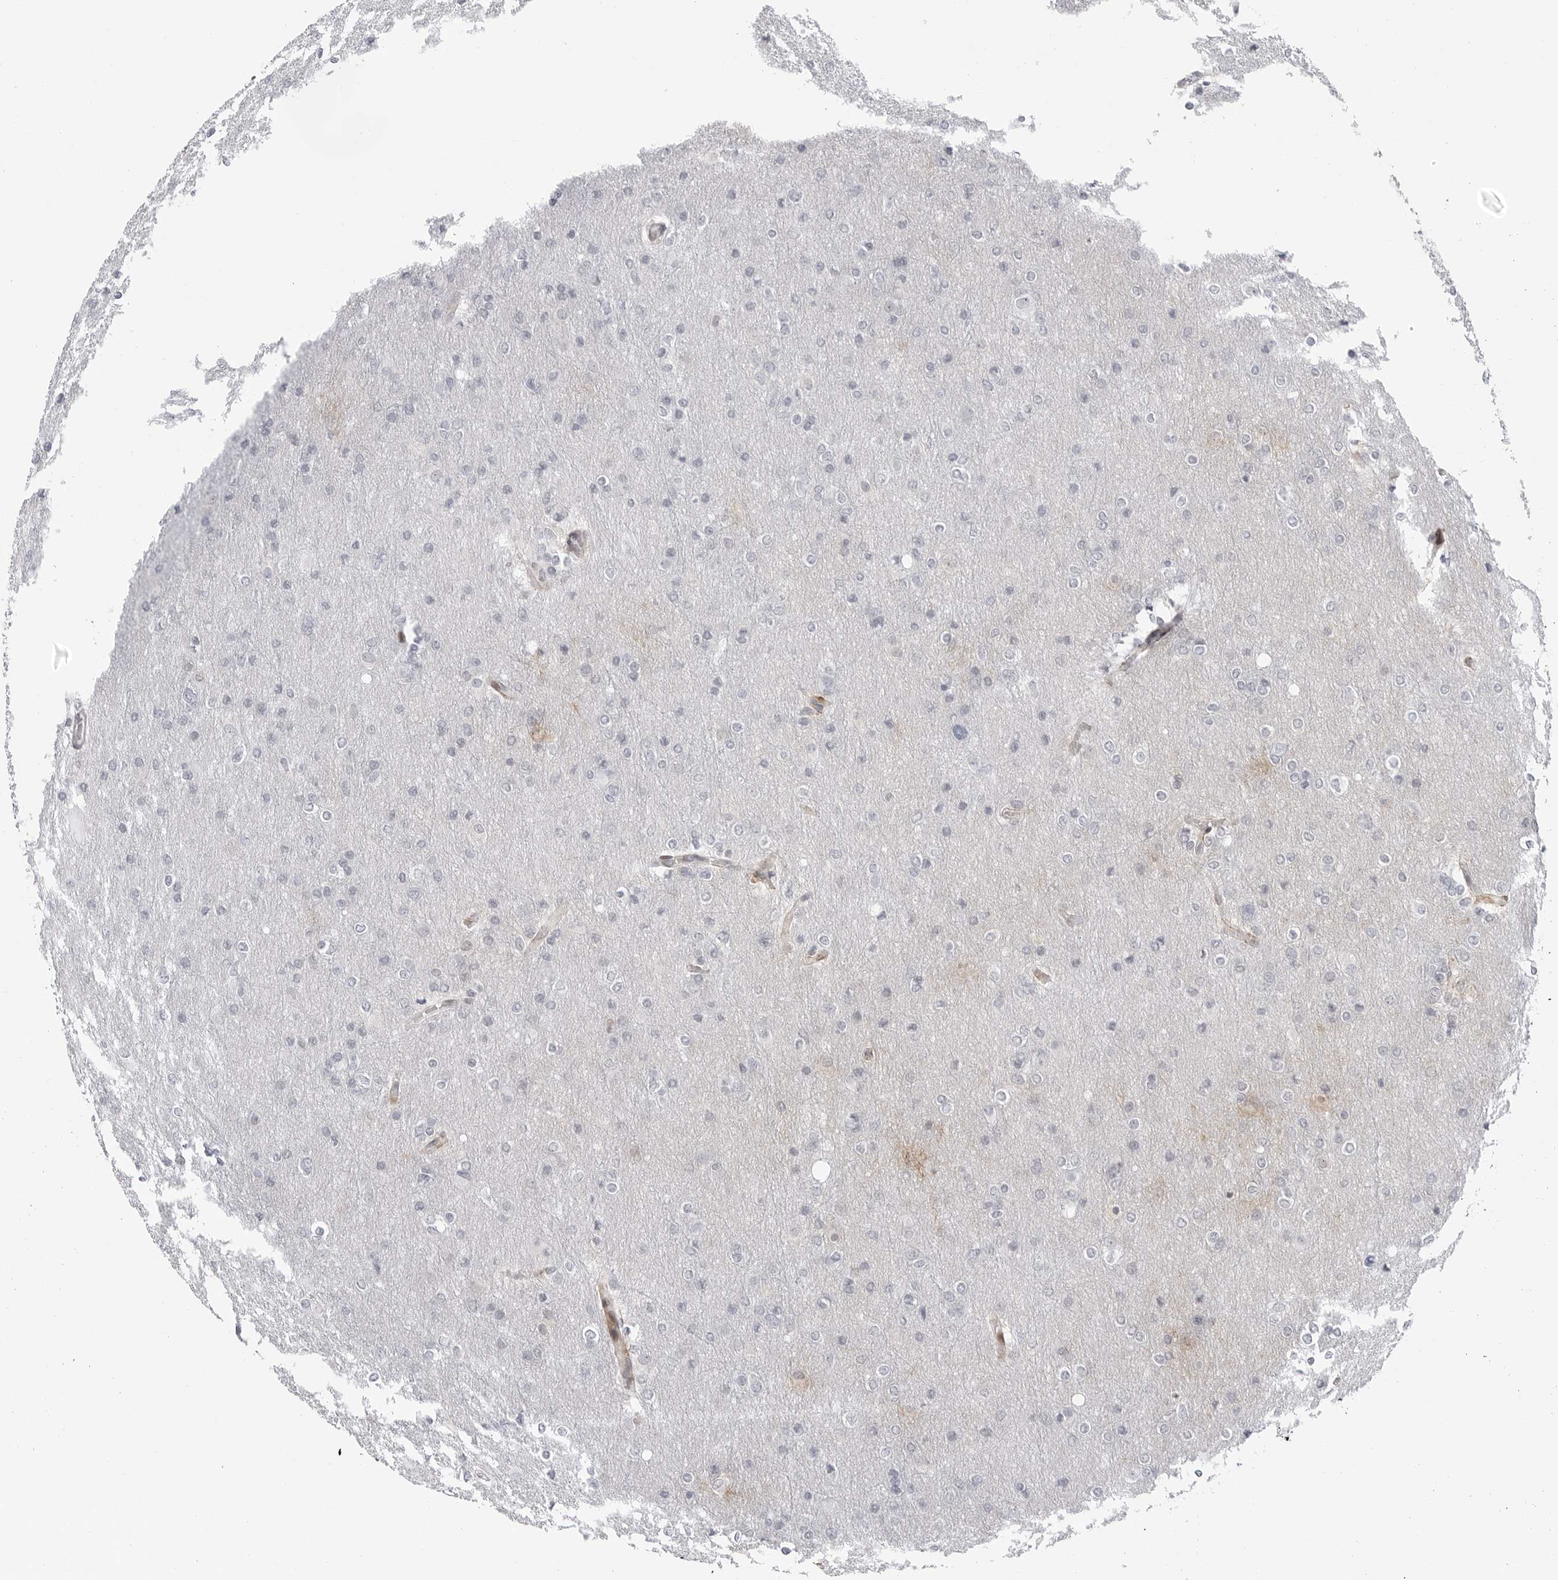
{"staining": {"intensity": "negative", "quantity": "none", "location": "none"}, "tissue": "glioma", "cell_type": "Tumor cells", "image_type": "cancer", "snomed": [{"axis": "morphology", "description": "Glioma, malignant, High grade"}, {"axis": "topography", "description": "Cerebral cortex"}], "caption": "Tumor cells are negative for brown protein staining in glioma. (Immunohistochemistry (ihc), brightfield microscopy, high magnification).", "gene": "FAM135B", "patient": {"sex": "female", "age": 36}}